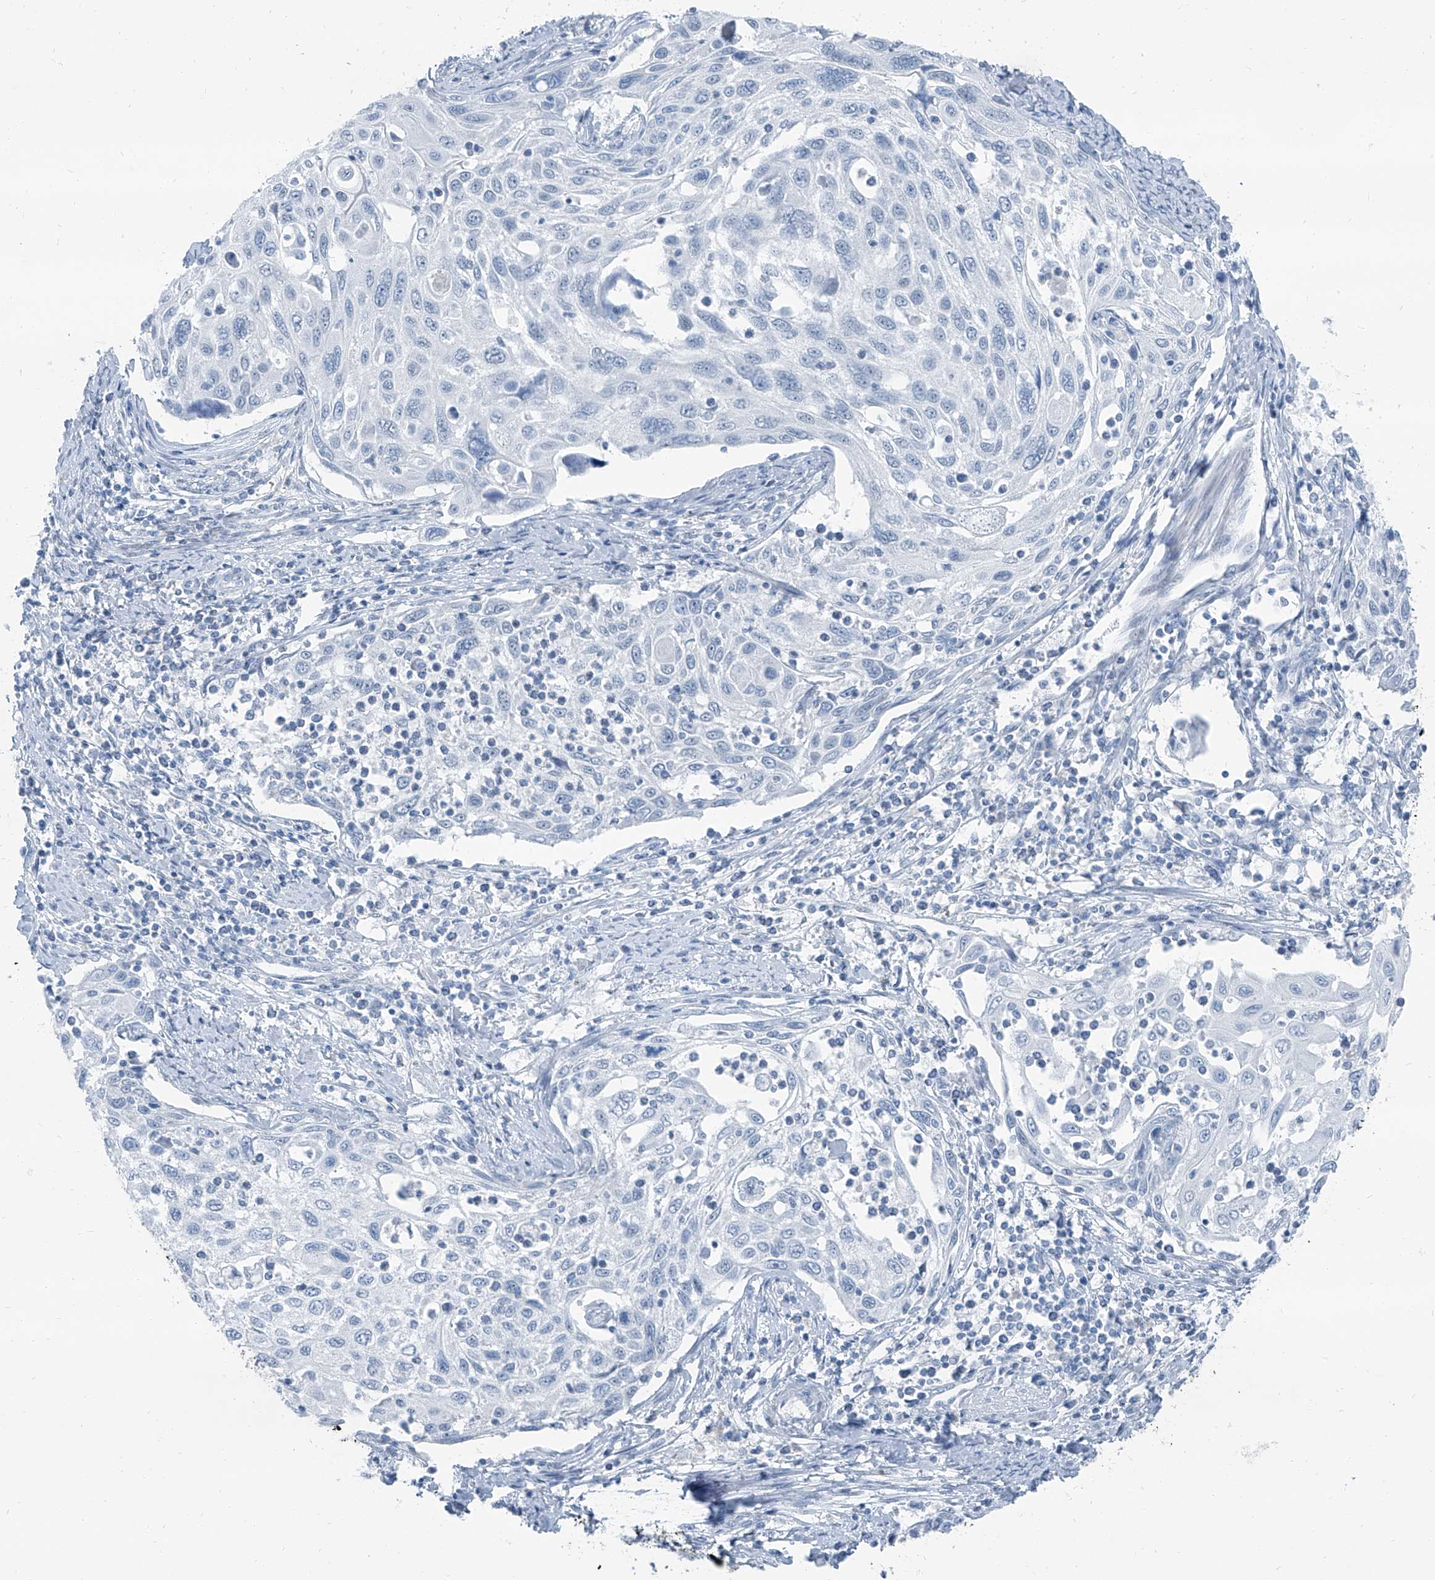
{"staining": {"intensity": "negative", "quantity": "none", "location": "none"}, "tissue": "cervical cancer", "cell_type": "Tumor cells", "image_type": "cancer", "snomed": [{"axis": "morphology", "description": "Squamous cell carcinoma, NOS"}, {"axis": "topography", "description": "Cervix"}], "caption": "IHC of cervical squamous cell carcinoma reveals no expression in tumor cells.", "gene": "RGN", "patient": {"sex": "female", "age": 70}}